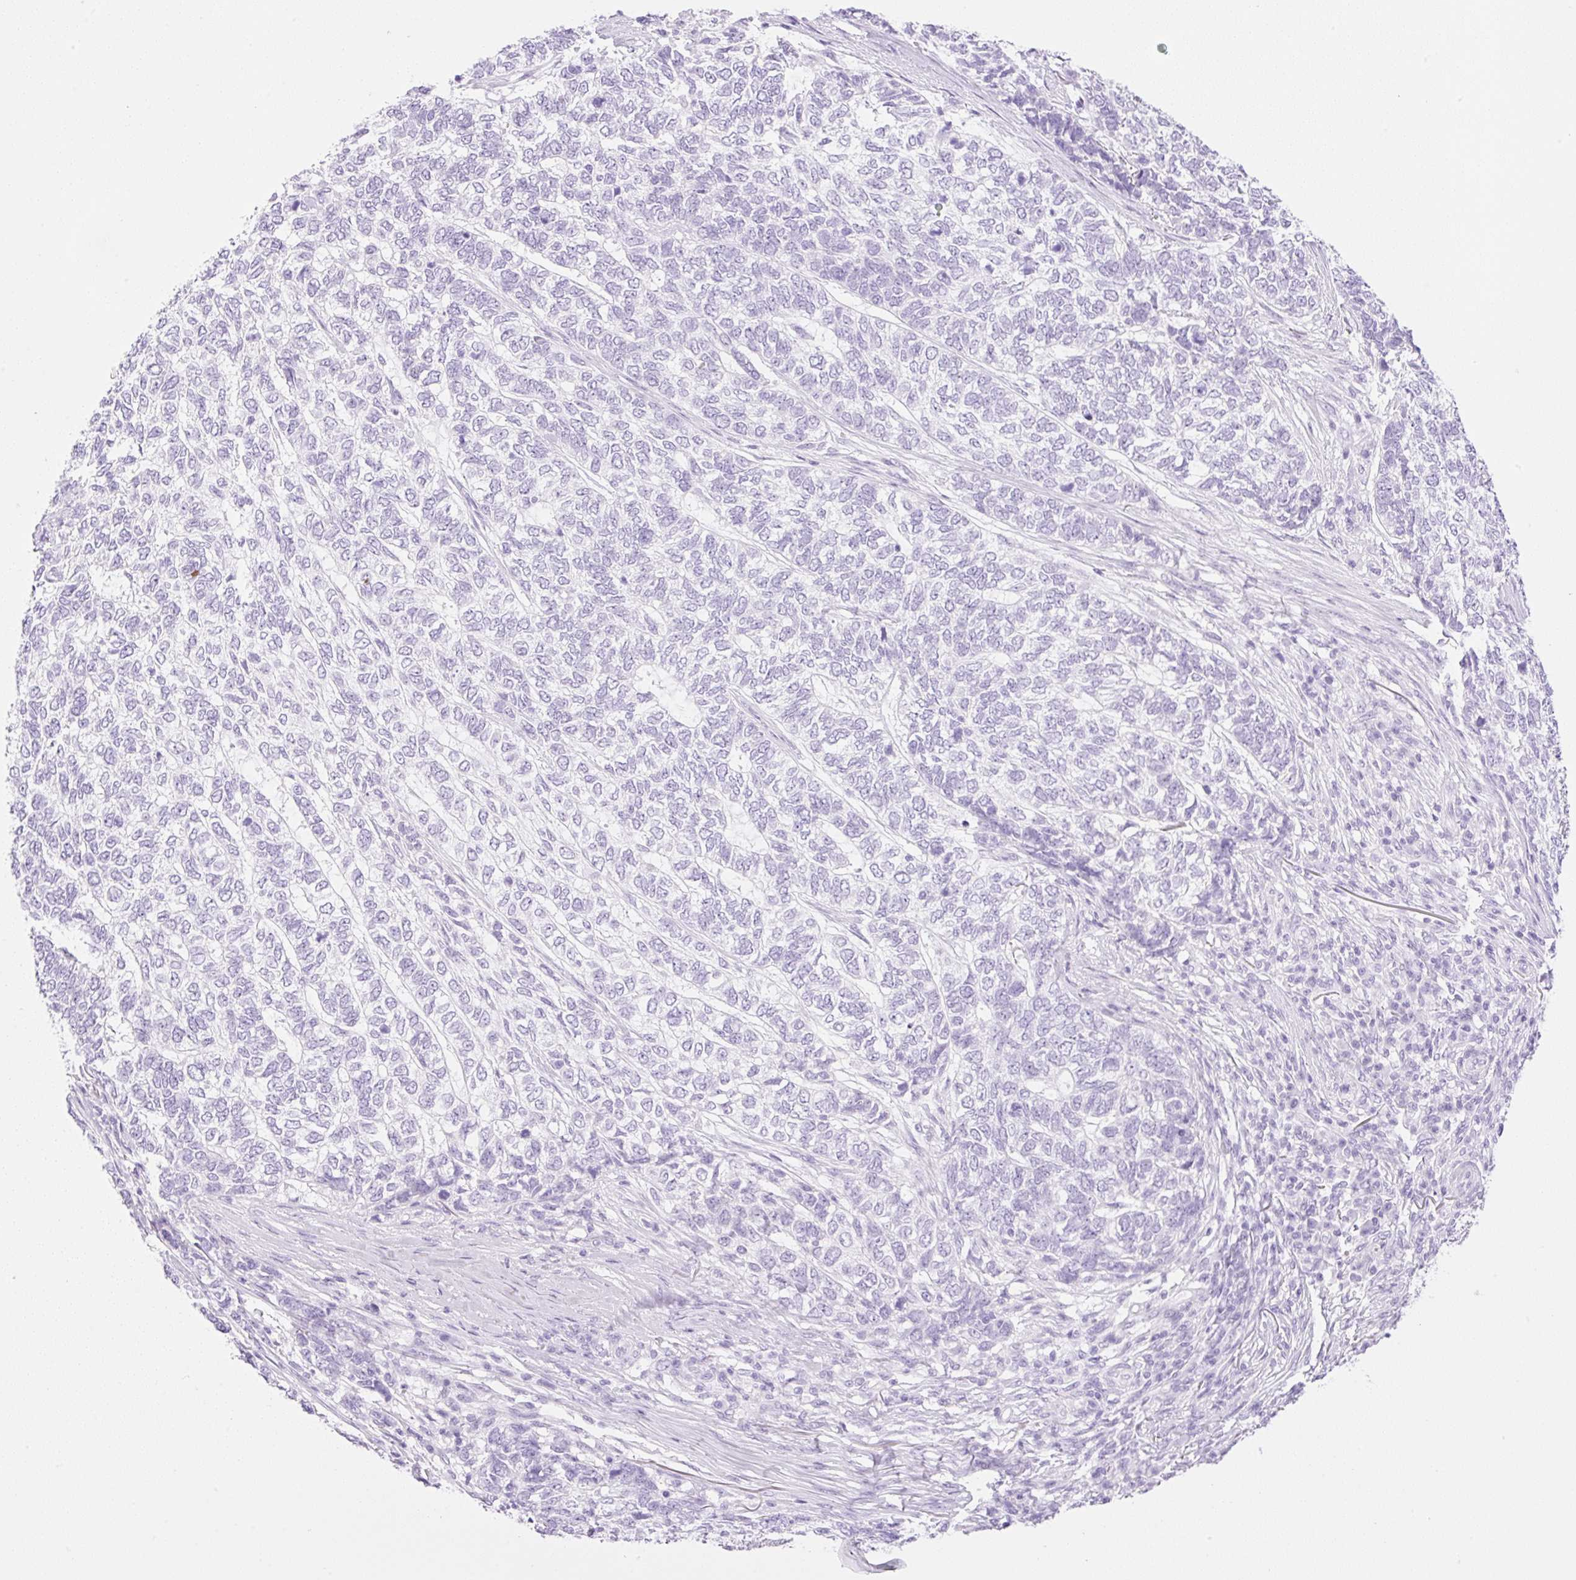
{"staining": {"intensity": "negative", "quantity": "none", "location": "none"}, "tissue": "skin cancer", "cell_type": "Tumor cells", "image_type": "cancer", "snomed": [{"axis": "morphology", "description": "Basal cell carcinoma"}, {"axis": "topography", "description": "Skin"}], "caption": "An immunohistochemistry (IHC) histopathology image of skin basal cell carcinoma is shown. There is no staining in tumor cells of skin basal cell carcinoma. The staining is performed using DAB (3,3'-diaminobenzidine) brown chromogen with nuclei counter-stained in using hematoxylin.", "gene": "SPRR4", "patient": {"sex": "female", "age": 65}}